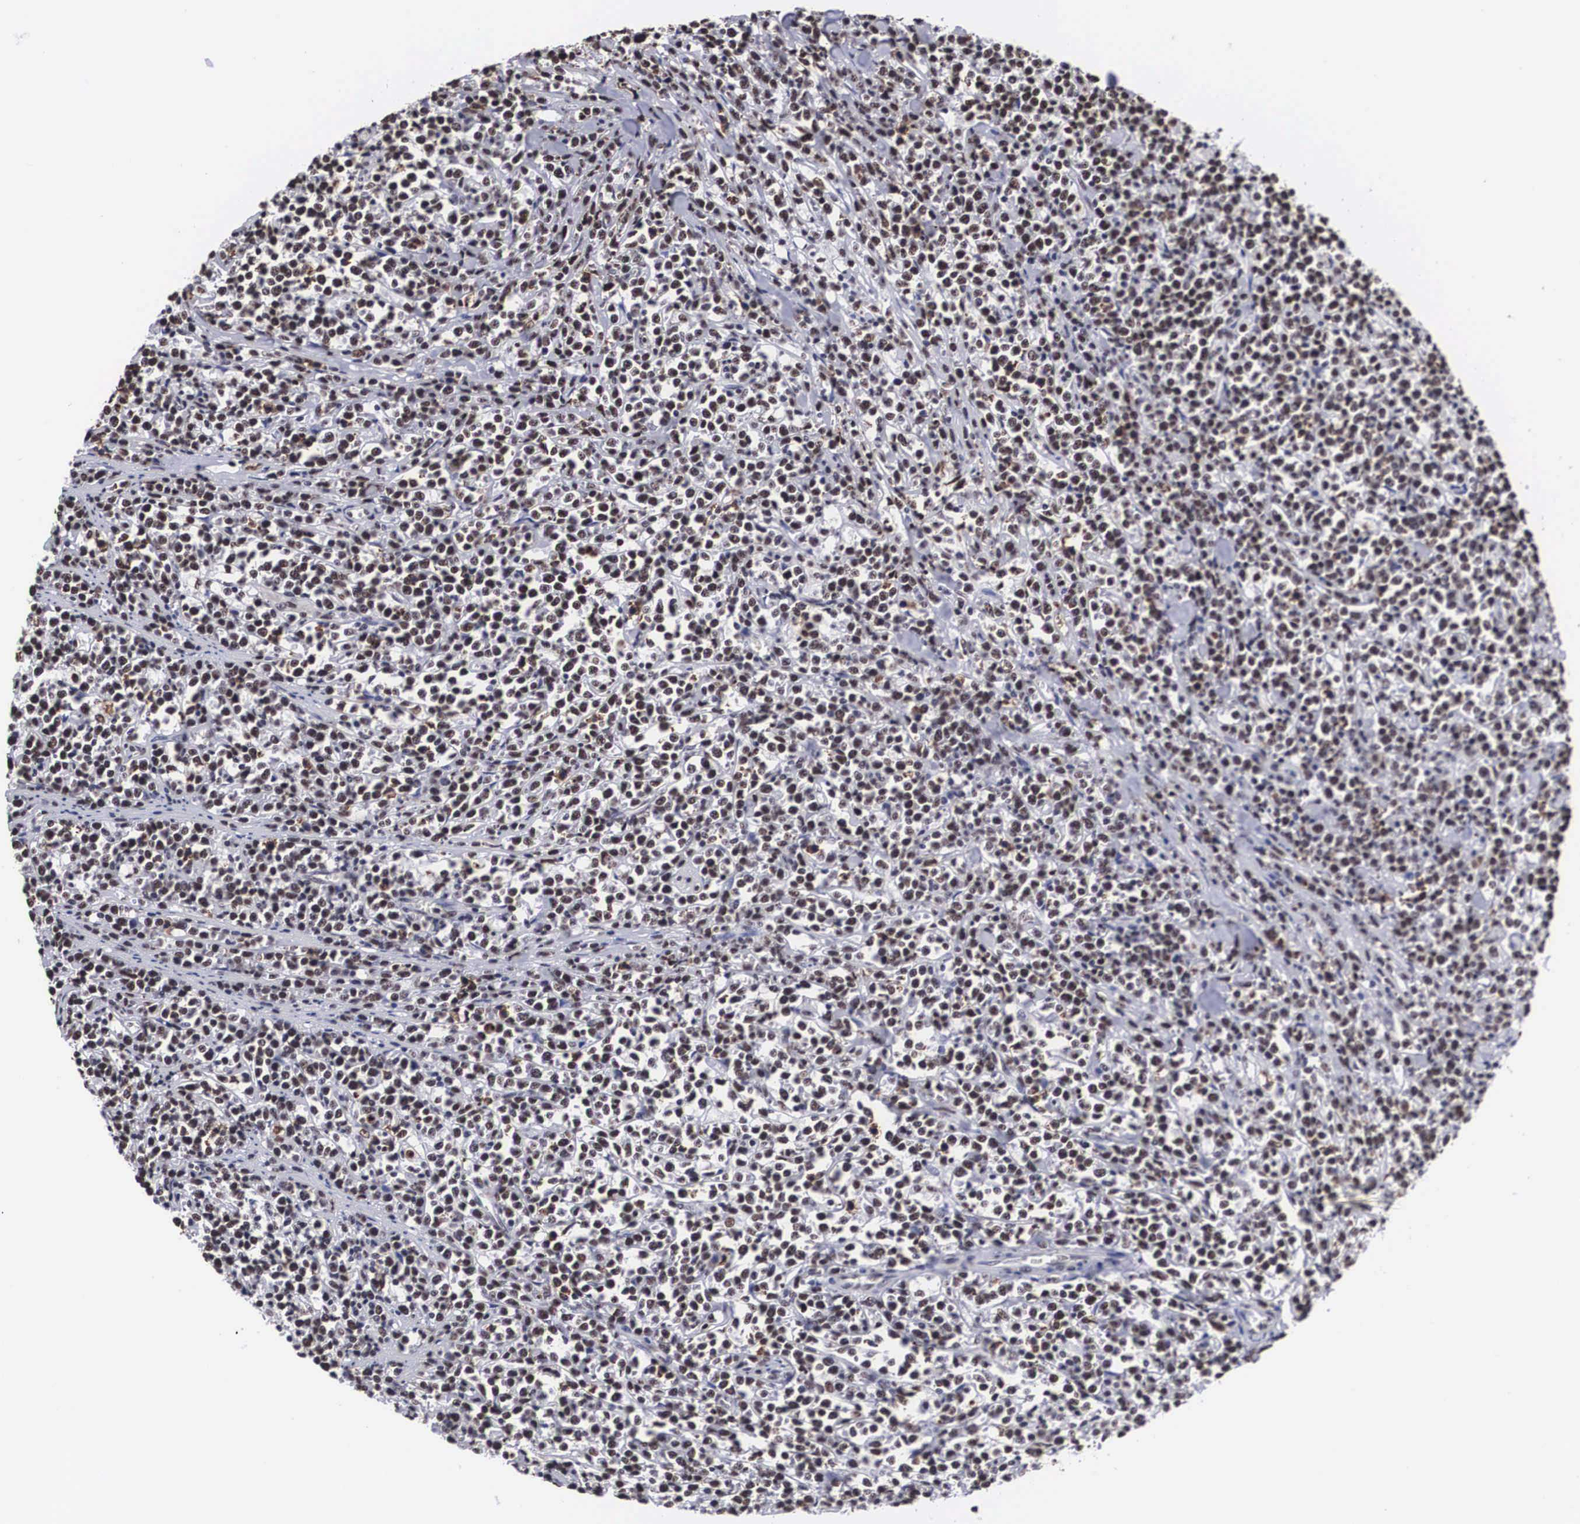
{"staining": {"intensity": "moderate", "quantity": ">75%", "location": "nuclear"}, "tissue": "lymphoma", "cell_type": "Tumor cells", "image_type": "cancer", "snomed": [{"axis": "morphology", "description": "Malignant lymphoma, non-Hodgkin's type, High grade"}, {"axis": "topography", "description": "Small intestine"}, {"axis": "topography", "description": "Colon"}], "caption": "IHC micrograph of human lymphoma stained for a protein (brown), which reveals medium levels of moderate nuclear positivity in approximately >75% of tumor cells.", "gene": "ACIN1", "patient": {"sex": "male", "age": 8}}